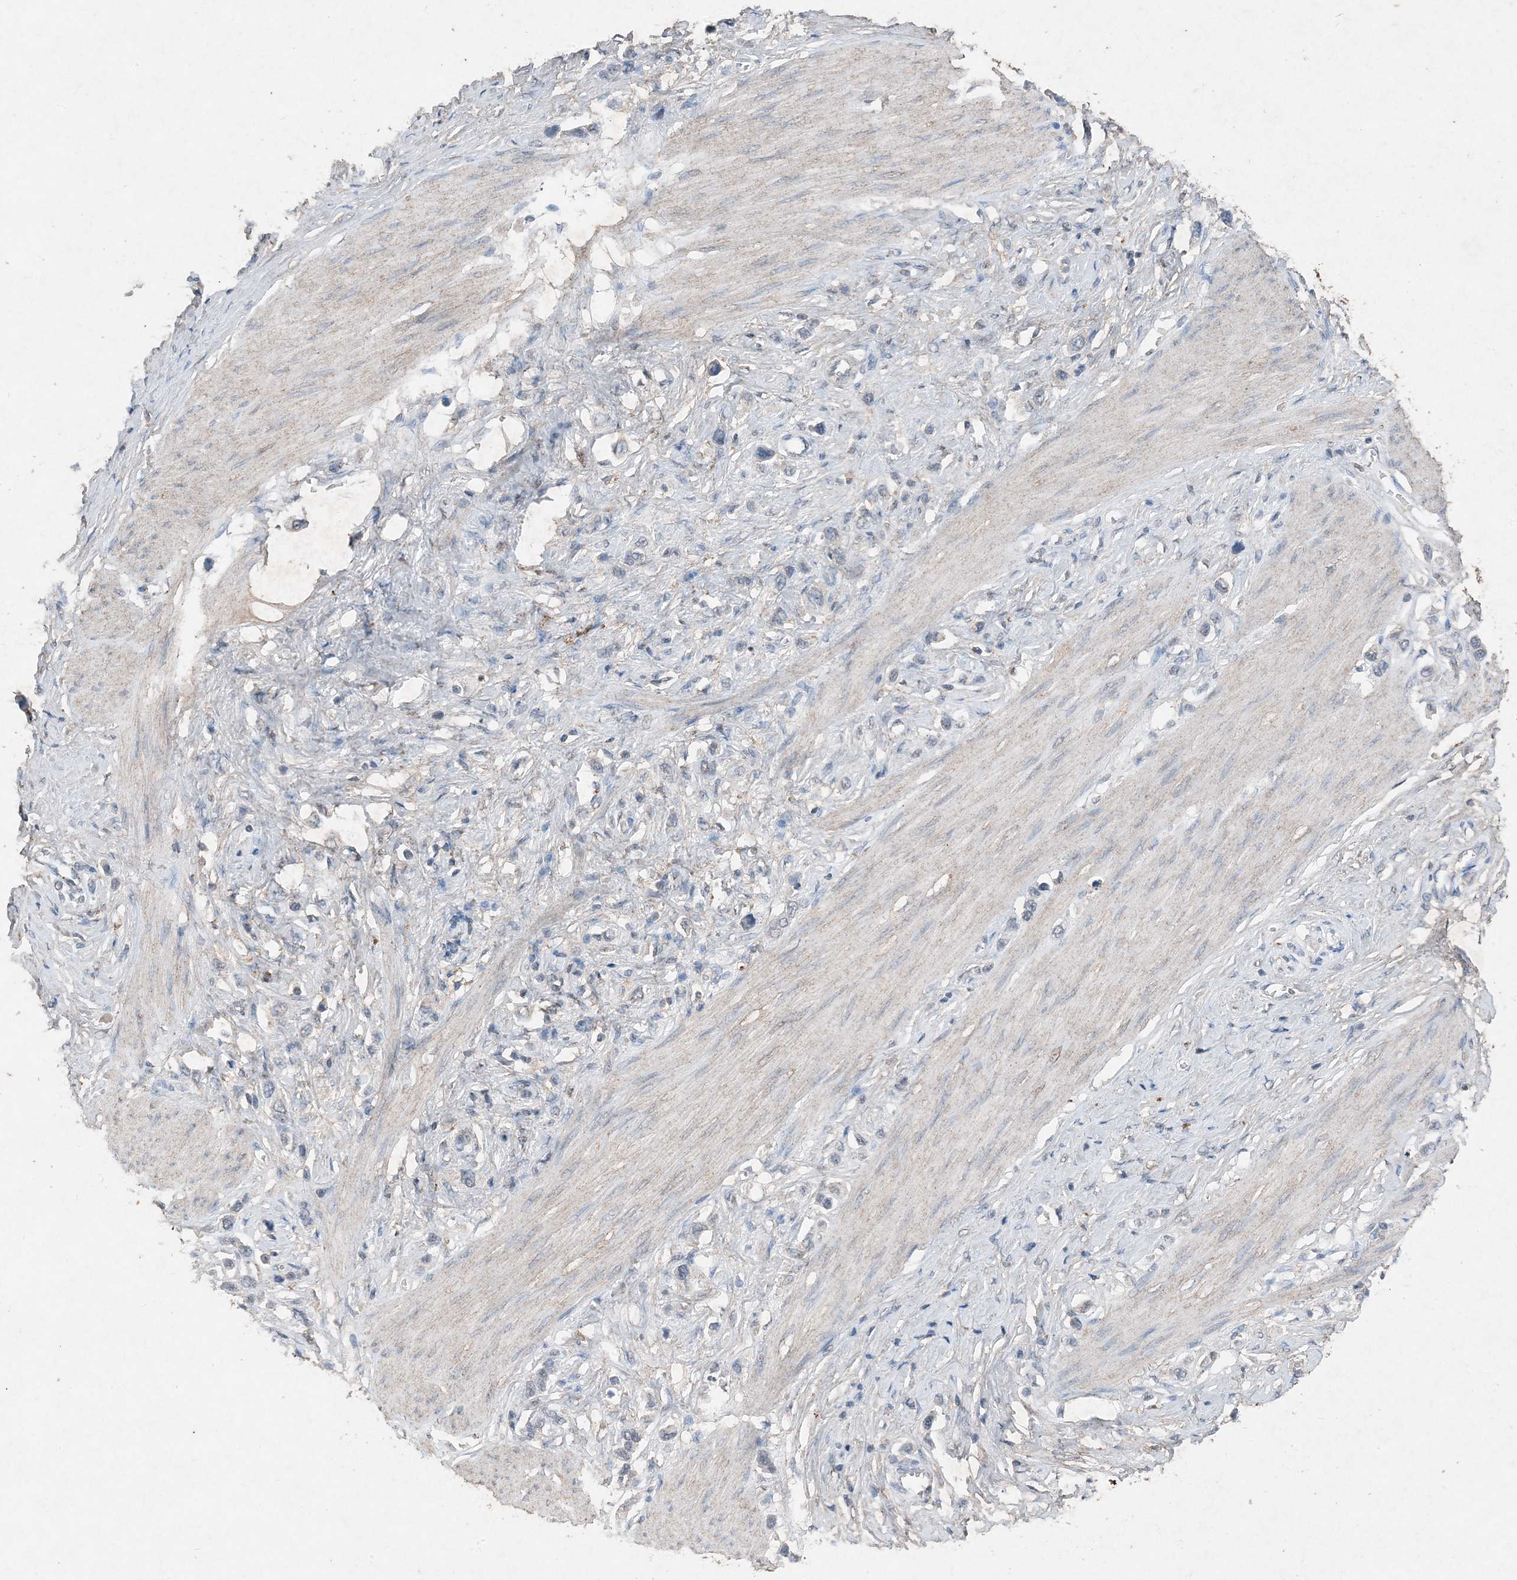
{"staining": {"intensity": "negative", "quantity": "none", "location": "none"}, "tissue": "stomach cancer", "cell_type": "Tumor cells", "image_type": "cancer", "snomed": [{"axis": "morphology", "description": "Adenocarcinoma, NOS"}, {"axis": "topography", "description": "Stomach"}], "caption": "Stomach cancer stained for a protein using immunohistochemistry reveals no expression tumor cells.", "gene": "FCN3", "patient": {"sex": "female", "age": 65}}